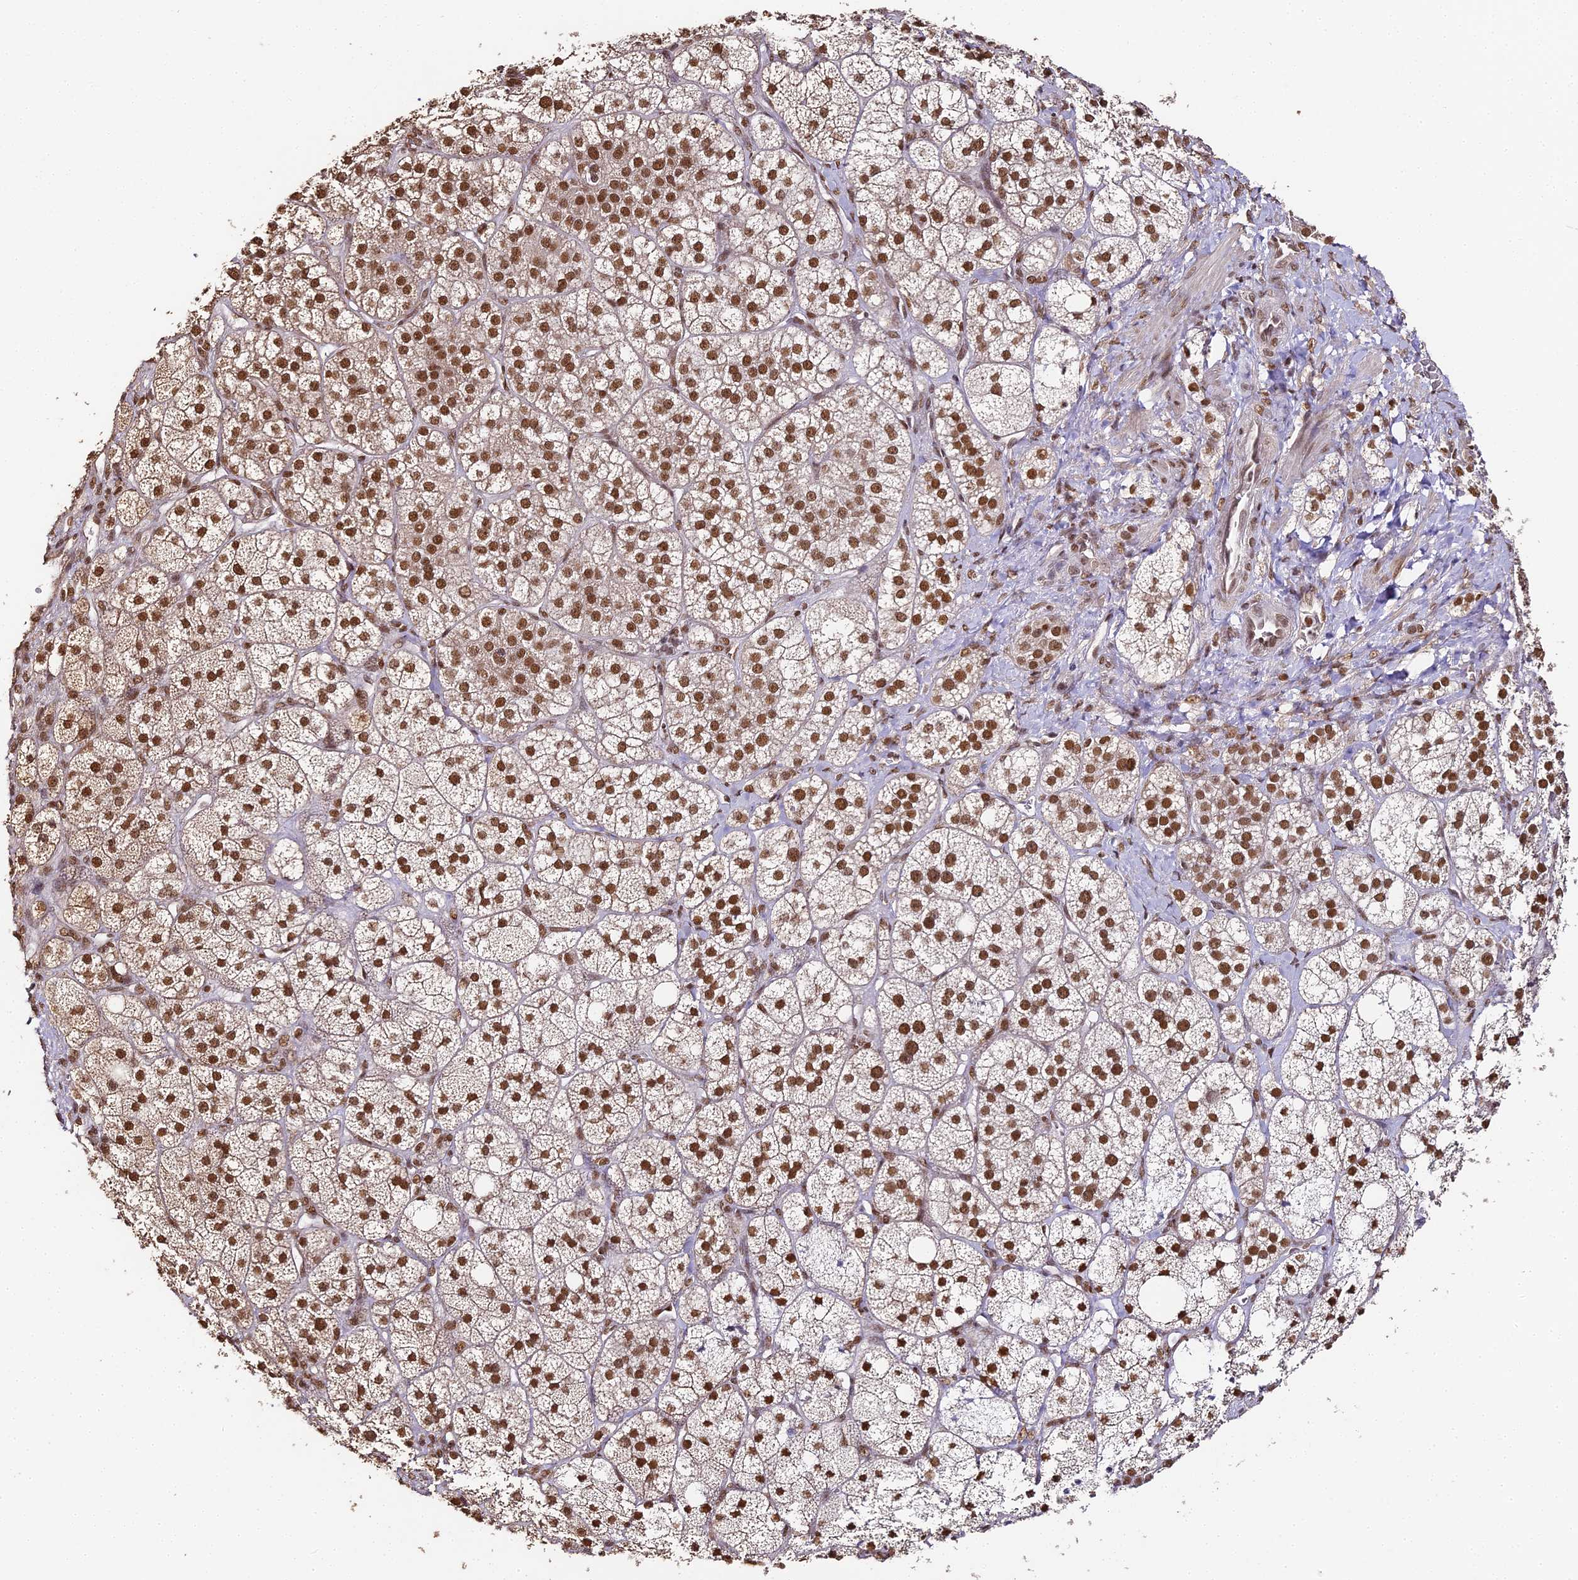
{"staining": {"intensity": "strong", "quantity": ">75%", "location": "cytoplasmic/membranous,nuclear"}, "tissue": "adrenal gland", "cell_type": "Glandular cells", "image_type": "normal", "snomed": [{"axis": "morphology", "description": "Normal tissue, NOS"}, {"axis": "topography", "description": "Adrenal gland"}], "caption": "Immunohistochemistry (IHC) of normal adrenal gland demonstrates high levels of strong cytoplasmic/membranous,nuclear staining in about >75% of glandular cells.", "gene": "HNRNPA1", "patient": {"sex": "male", "age": 61}}